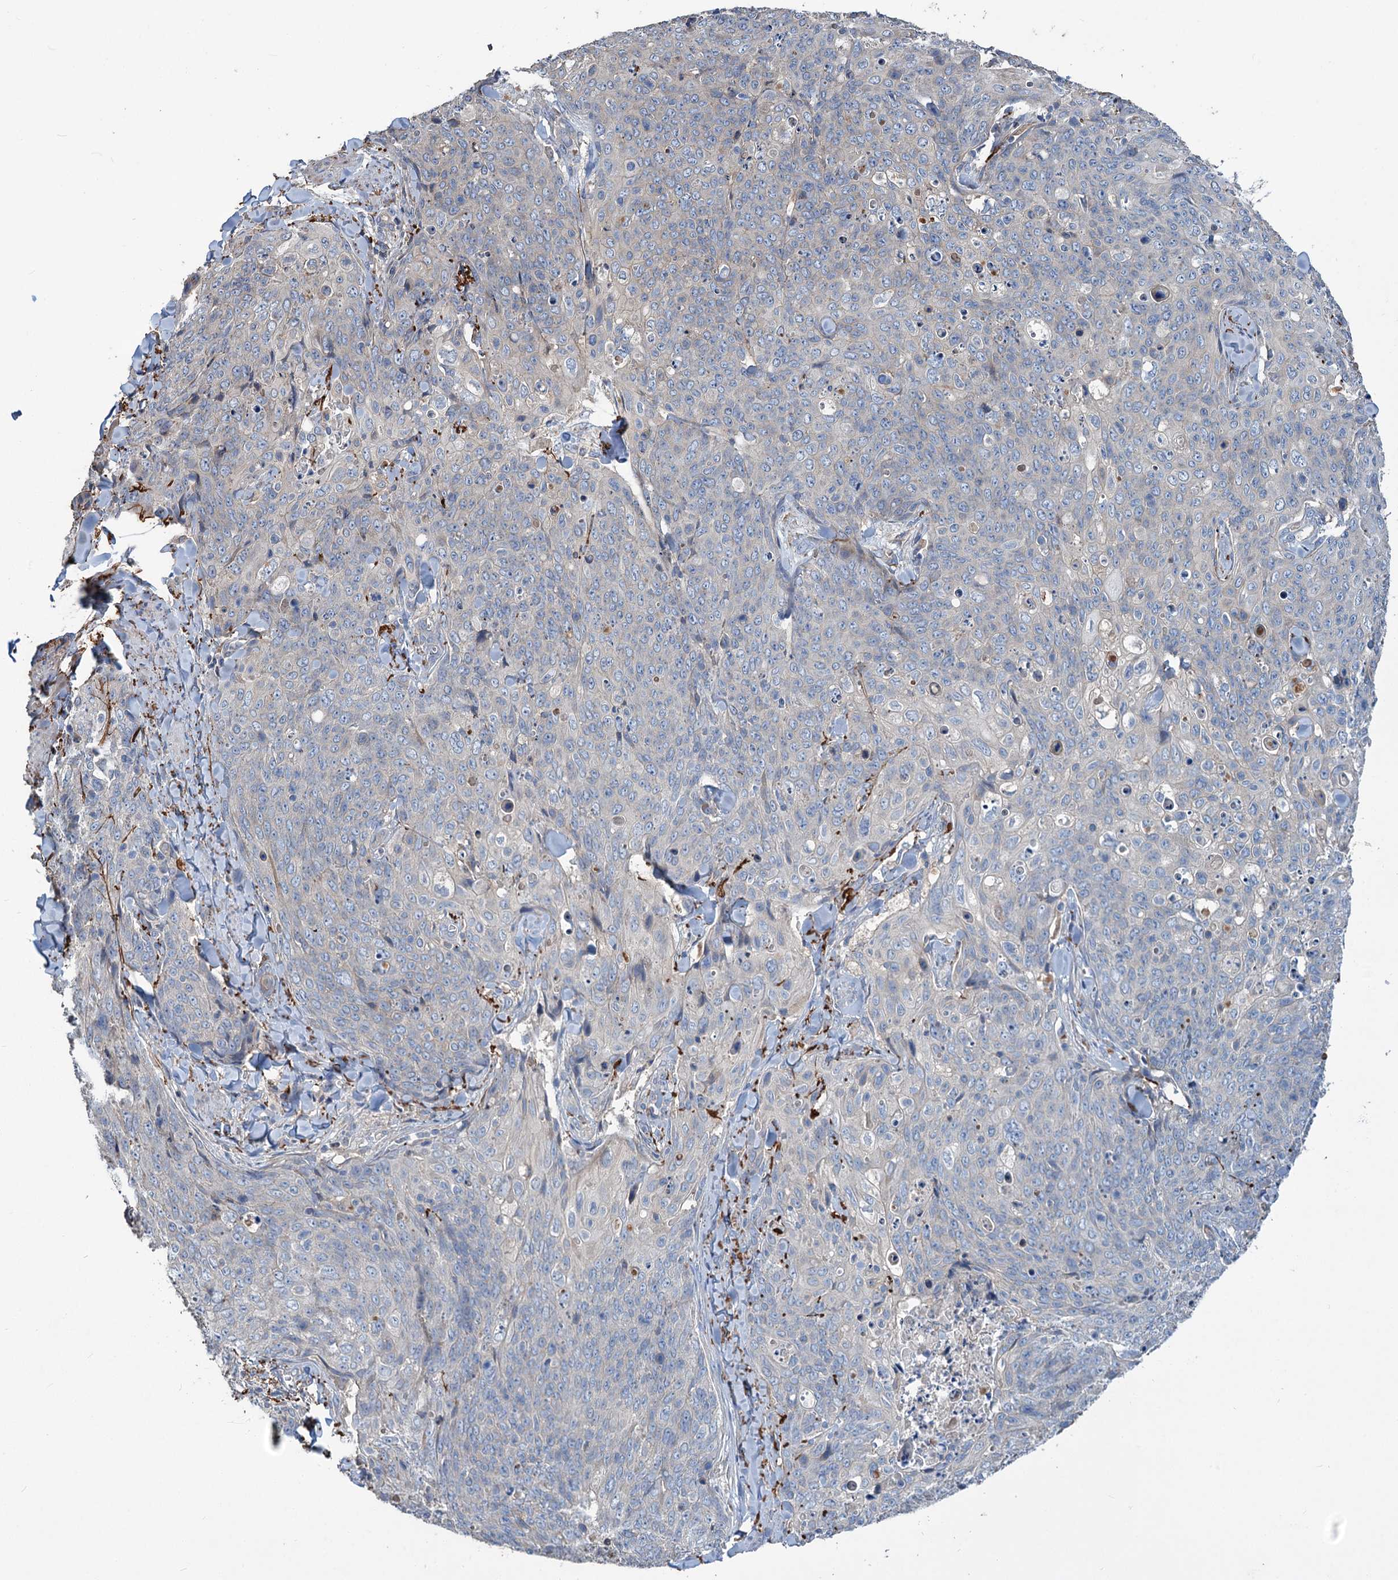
{"staining": {"intensity": "negative", "quantity": "none", "location": "none"}, "tissue": "skin cancer", "cell_type": "Tumor cells", "image_type": "cancer", "snomed": [{"axis": "morphology", "description": "Squamous cell carcinoma, NOS"}, {"axis": "topography", "description": "Skin"}, {"axis": "topography", "description": "Vulva"}], "caption": "A photomicrograph of skin squamous cell carcinoma stained for a protein exhibits no brown staining in tumor cells.", "gene": "URAD", "patient": {"sex": "female", "age": 85}}